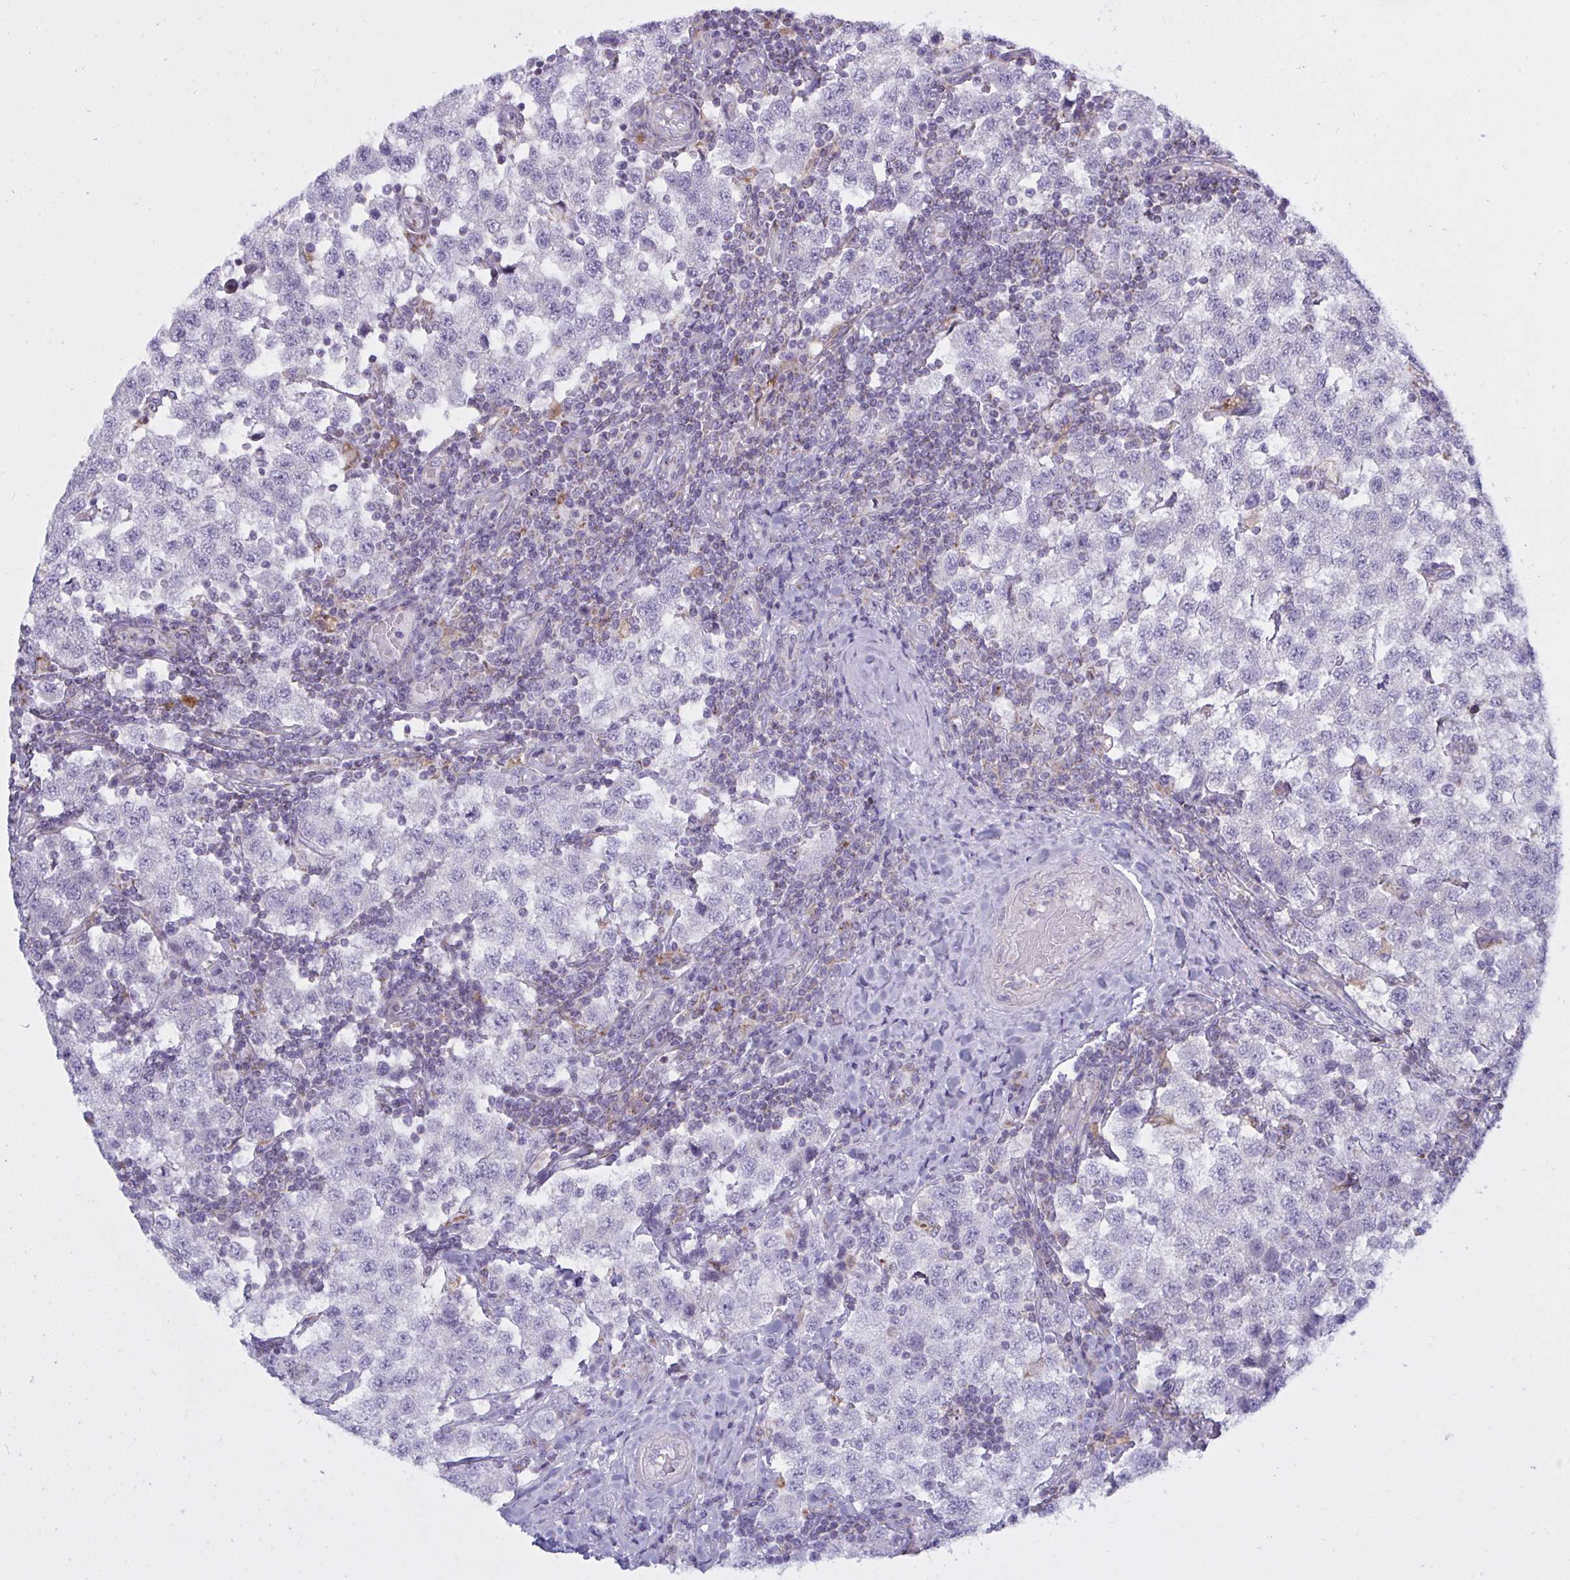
{"staining": {"intensity": "negative", "quantity": "none", "location": "none"}, "tissue": "testis cancer", "cell_type": "Tumor cells", "image_type": "cancer", "snomed": [{"axis": "morphology", "description": "Seminoma, NOS"}, {"axis": "topography", "description": "Testis"}], "caption": "Immunohistochemistry (IHC) of human testis seminoma reveals no positivity in tumor cells.", "gene": "ATG9A", "patient": {"sex": "male", "age": 34}}